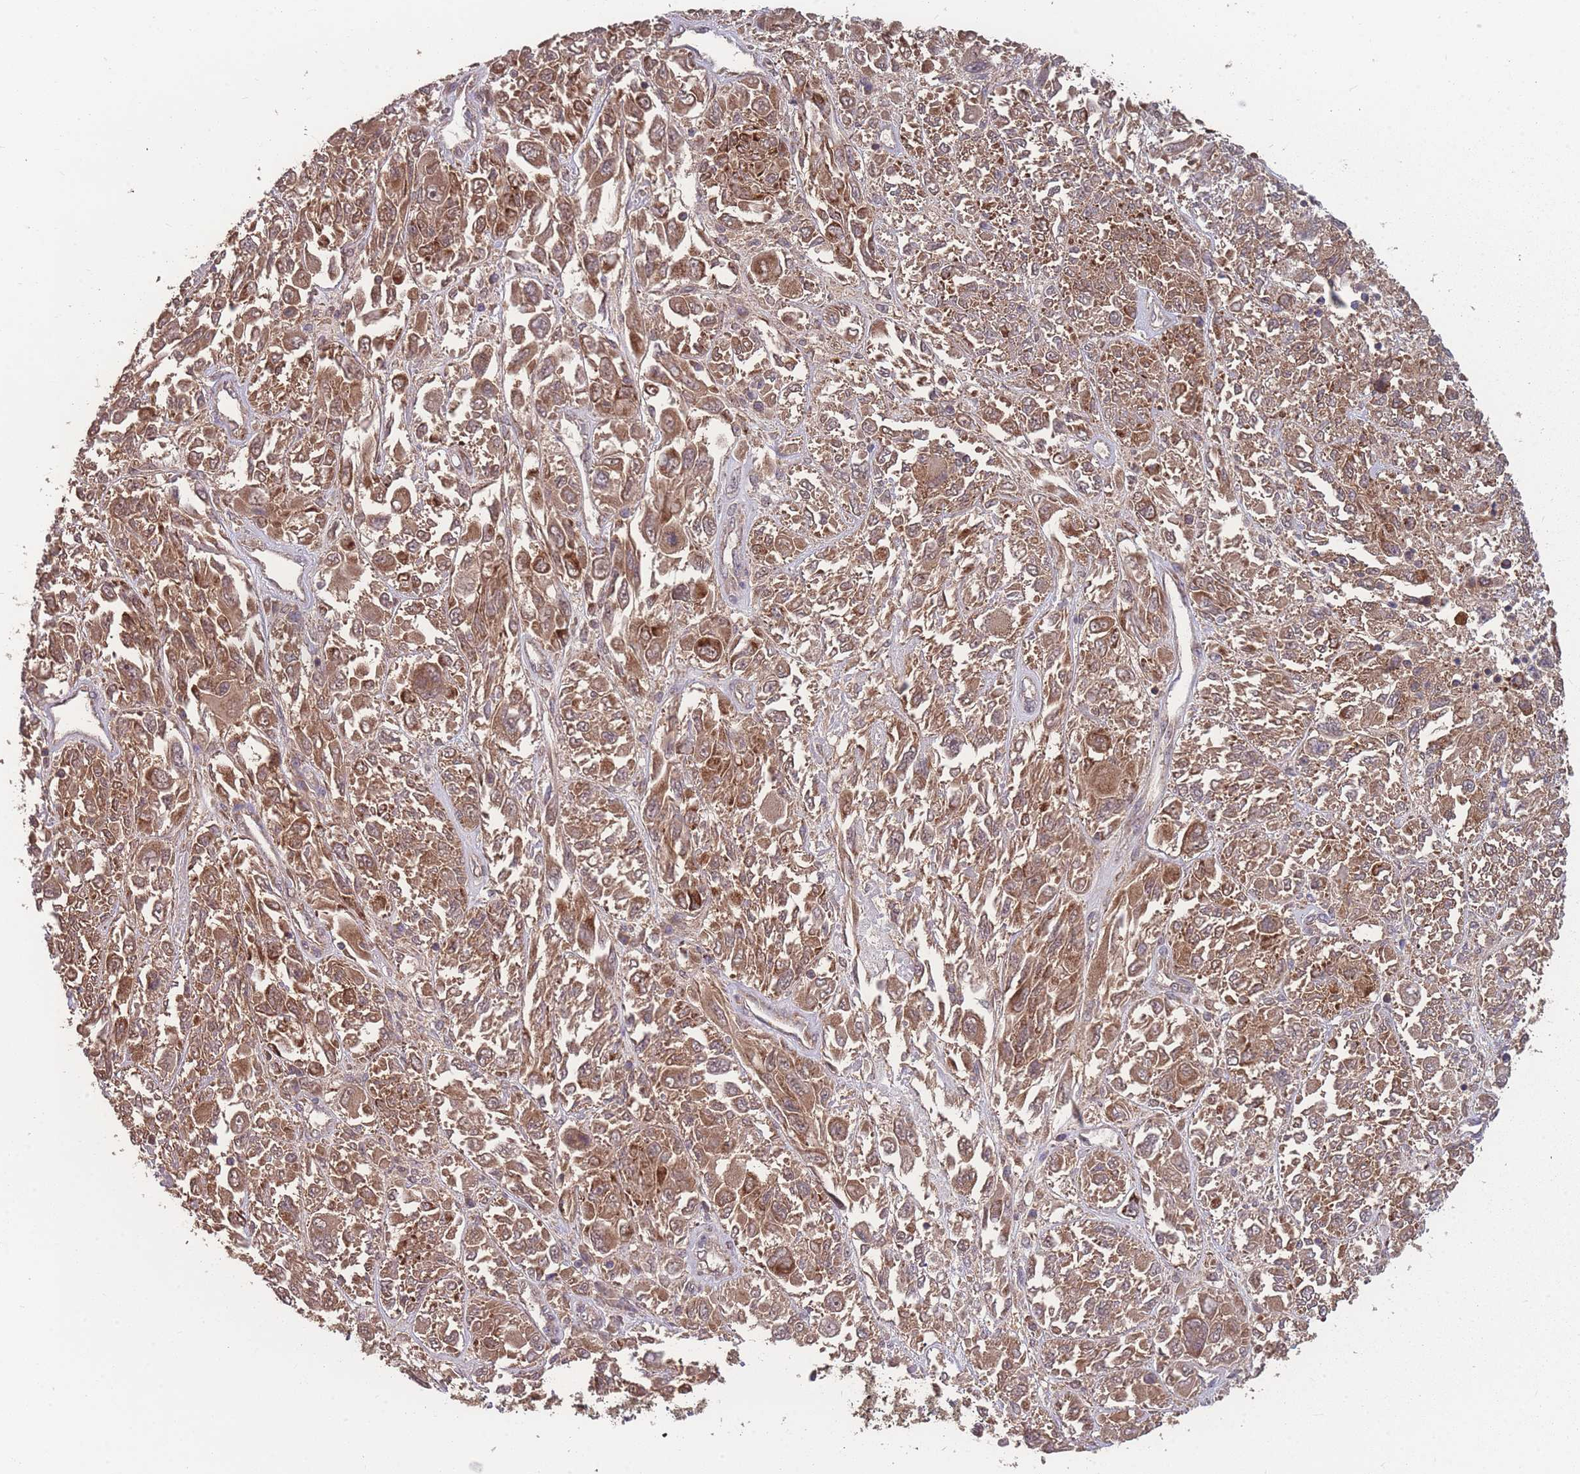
{"staining": {"intensity": "moderate", "quantity": ">75%", "location": "cytoplasmic/membranous"}, "tissue": "melanoma", "cell_type": "Tumor cells", "image_type": "cancer", "snomed": [{"axis": "morphology", "description": "Malignant melanoma, NOS"}, {"axis": "topography", "description": "Skin"}], "caption": "This photomicrograph reveals immunohistochemistry staining of human malignant melanoma, with medium moderate cytoplasmic/membranous expression in approximately >75% of tumor cells.", "gene": "SLC35B4", "patient": {"sex": "female", "age": 91}}